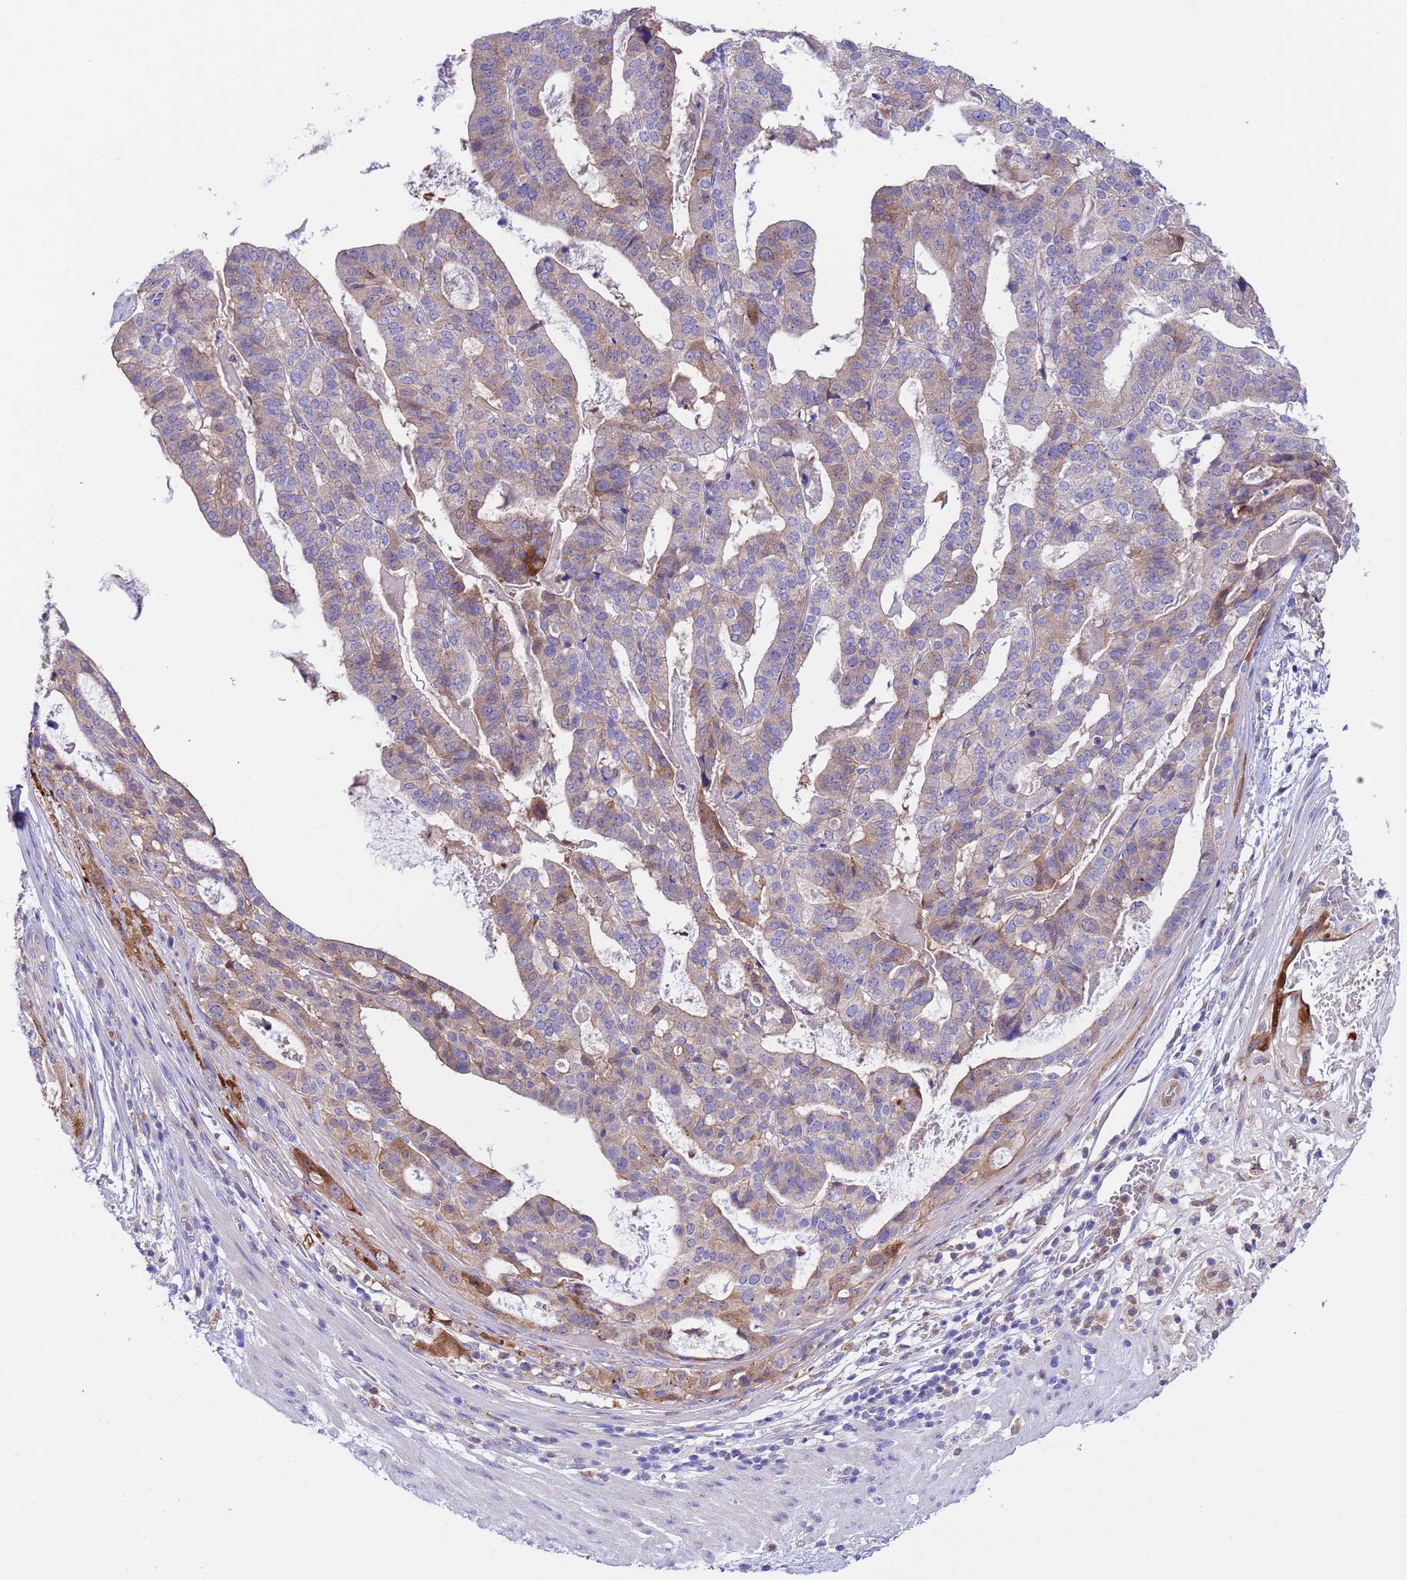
{"staining": {"intensity": "moderate", "quantity": "<25%", "location": "cytoplasmic/membranous"}, "tissue": "stomach cancer", "cell_type": "Tumor cells", "image_type": "cancer", "snomed": [{"axis": "morphology", "description": "Adenocarcinoma, NOS"}, {"axis": "topography", "description": "Stomach"}], "caption": "Moderate cytoplasmic/membranous protein positivity is seen in approximately <25% of tumor cells in adenocarcinoma (stomach). (IHC, brightfield microscopy, high magnification).", "gene": "C6orf47", "patient": {"sex": "male", "age": 48}}